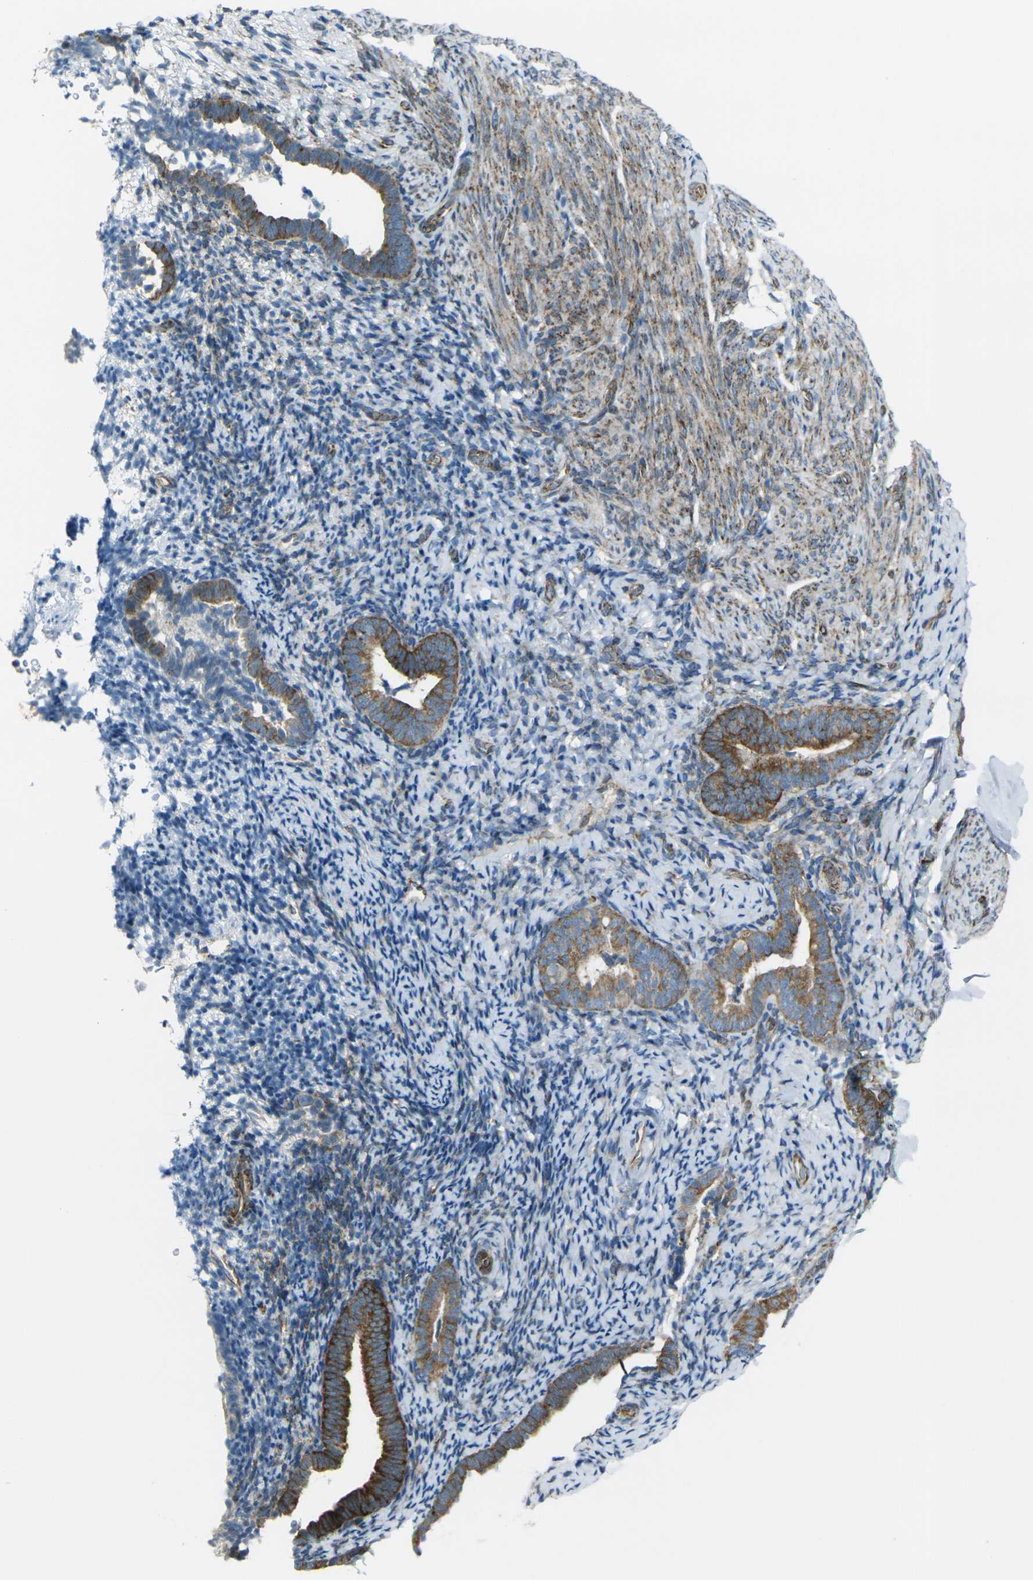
{"staining": {"intensity": "moderate", "quantity": "25%-75%", "location": "cytoplasmic/membranous"}, "tissue": "endometrium", "cell_type": "Cells in endometrial stroma", "image_type": "normal", "snomed": [{"axis": "morphology", "description": "Normal tissue, NOS"}, {"axis": "topography", "description": "Endometrium"}], "caption": "DAB (3,3'-diaminobenzidine) immunohistochemical staining of benign endometrium displays moderate cytoplasmic/membranous protein positivity in about 25%-75% of cells in endometrial stroma. (DAB (3,3'-diaminobenzidine) IHC, brown staining for protein, blue staining for nuclei).", "gene": "CELSR2", "patient": {"sex": "female", "age": 51}}